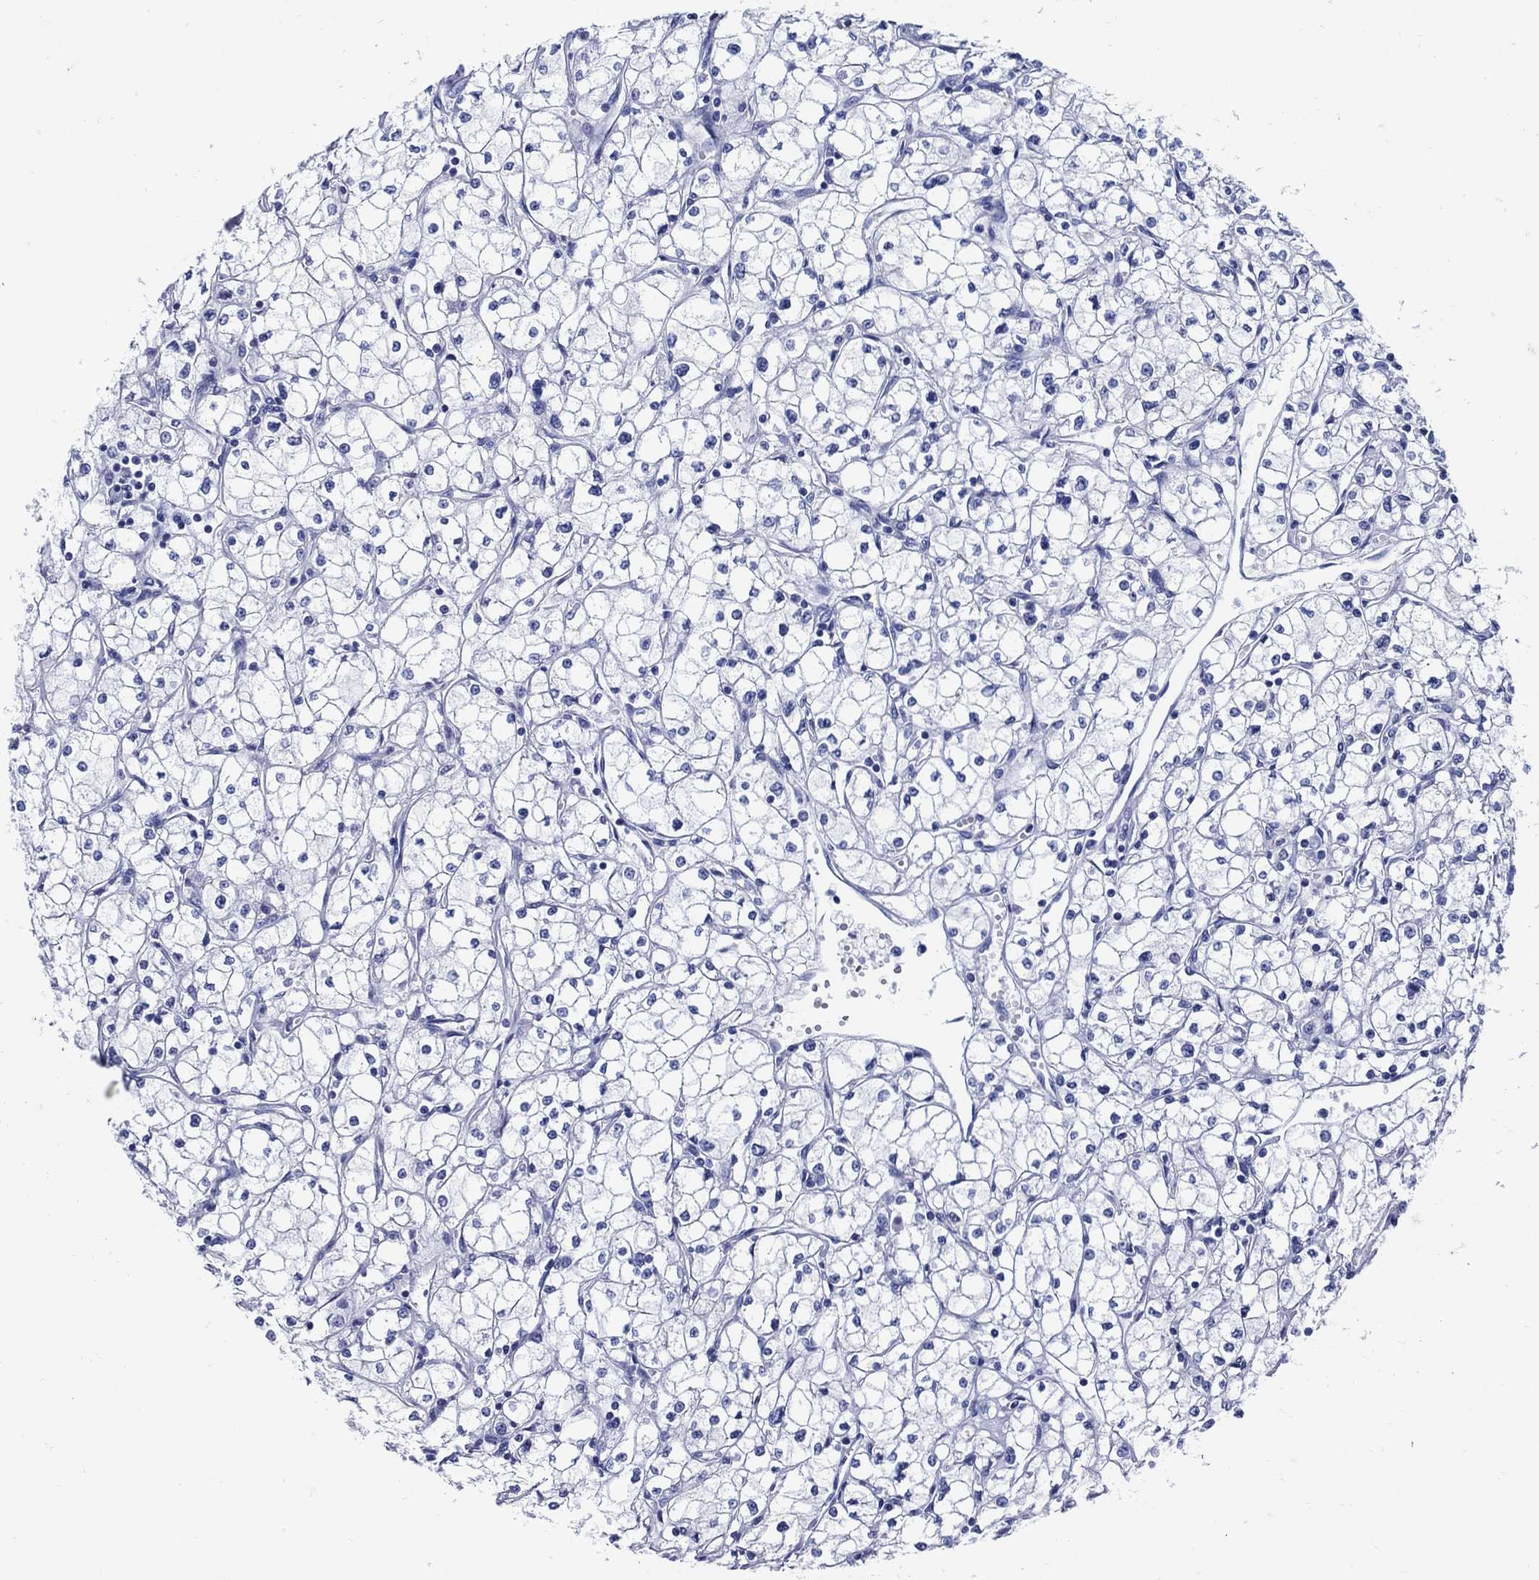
{"staining": {"intensity": "negative", "quantity": "none", "location": "none"}, "tissue": "renal cancer", "cell_type": "Tumor cells", "image_type": "cancer", "snomed": [{"axis": "morphology", "description": "Adenocarcinoma, NOS"}, {"axis": "topography", "description": "Kidney"}], "caption": "Immunohistochemistry (IHC) micrograph of renal adenocarcinoma stained for a protein (brown), which reveals no expression in tumor cells.", "gene": "PAX9", "patient": {"sex": "male", "age": 67}}